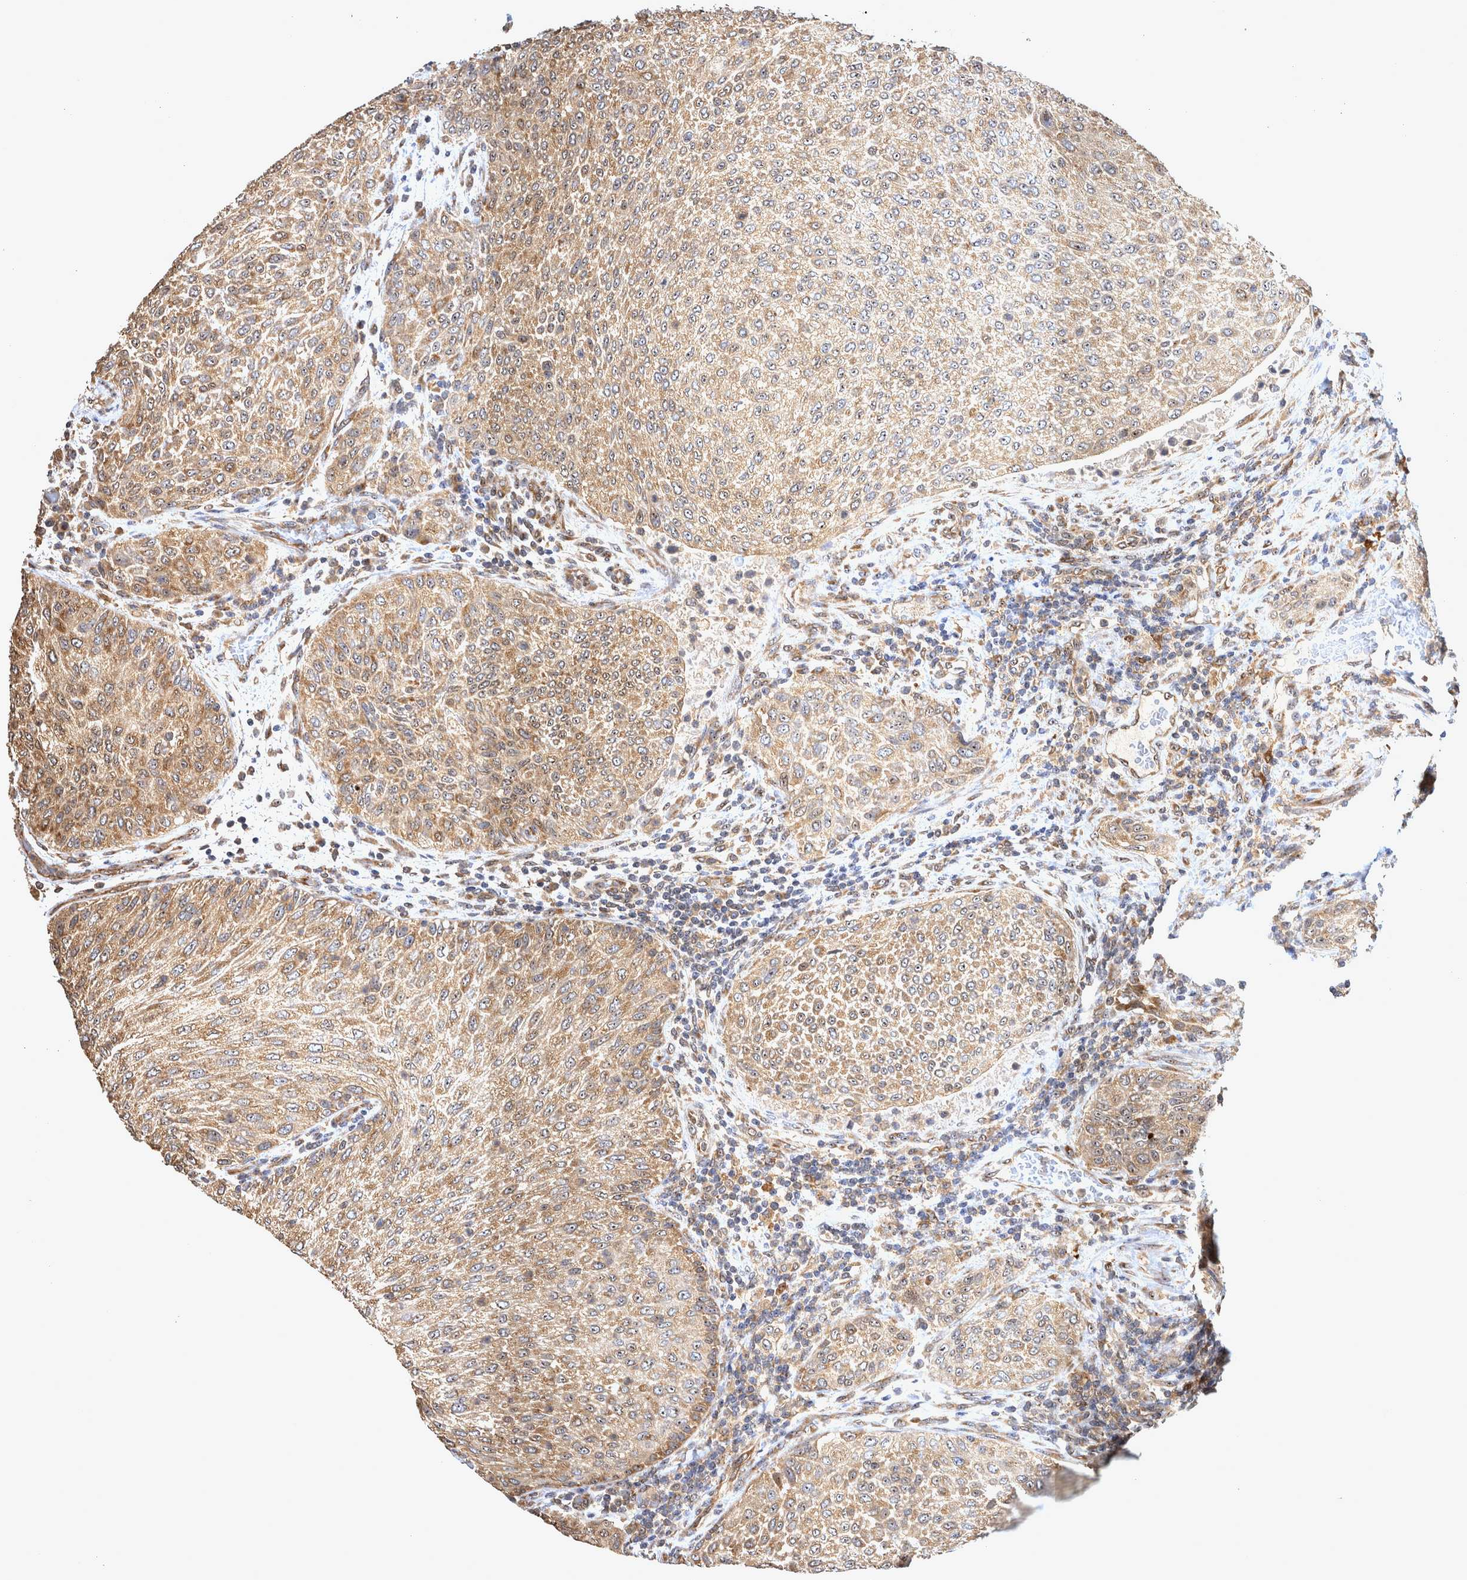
{"staining": {"intensity": "moderate", "quantity": ">75%", "location": "cytoplasmic/membranous"}, "tissue": "urothelial cancer", "cell_type": "Tumor cells", "image_type": "cancer", "snomed": [{"axis": "morphology", "description": "Urothelial carcinoma, Low grade"}, {"axis": "morphology", "description": "Urothelial carcinoma, High grade"}, {"axis": "topography", "description": "Urinary bladder"}], "caption": "A high-resolution micrograph shows IHC staining of low-grade urothelial carcinoma, which demonstrates moderate cytoplasmic/membranous expression in approximately >75% of tumor cells.", "gene": "ATXN2", "patient": {"sex": "male", "age": 35}}